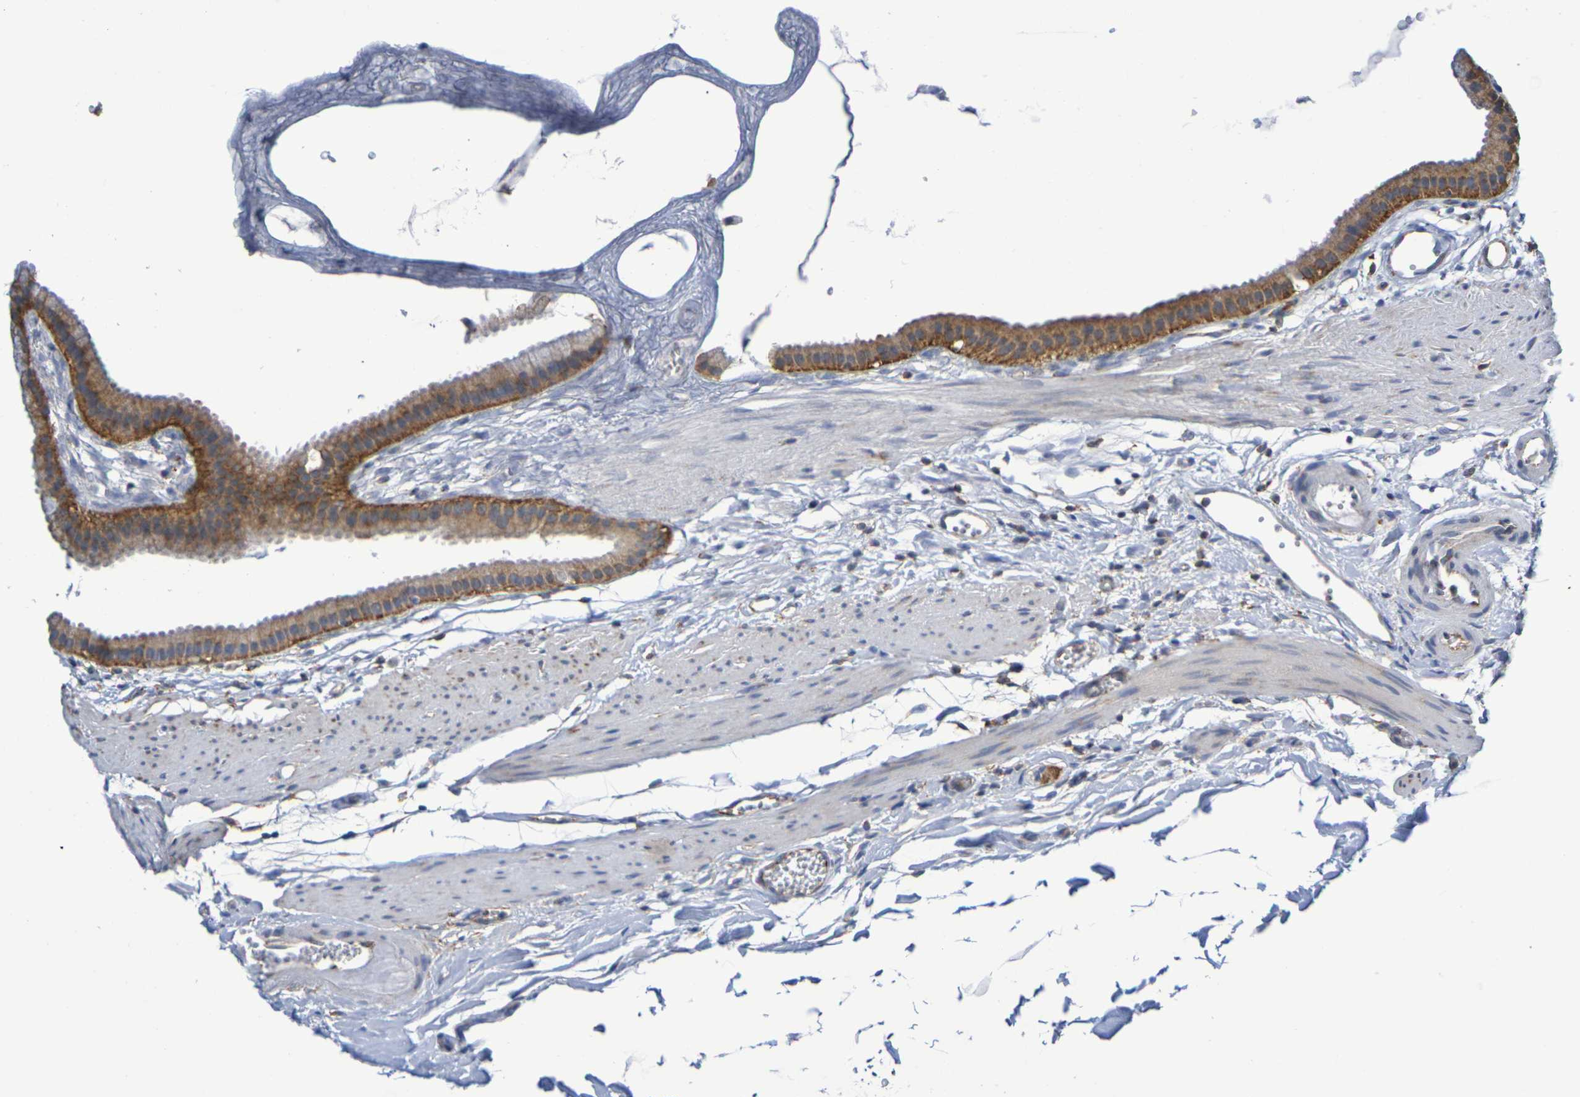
{"staining": {"intensity": "moderate", "quantity": ">75%", "location": "cytoplasmic/membranous"}, "tissue": "gallbladder", "cell_type": "Glandular cells", "image_type": "normal", "snomed": [{"axis": "morphology", "description": "Normal tissue, NOS"}, {"axis": "topography", "description": "Gallbladder"}], "caption": "Moderate cytoplasmic/membranous staining for a protein is identified in approximately >75% of glandular cells of unremarkable gallbladder using immunohistochemistry.", "gene": "CHRNB1", "patient": {"sex": "female", "age": 64}}